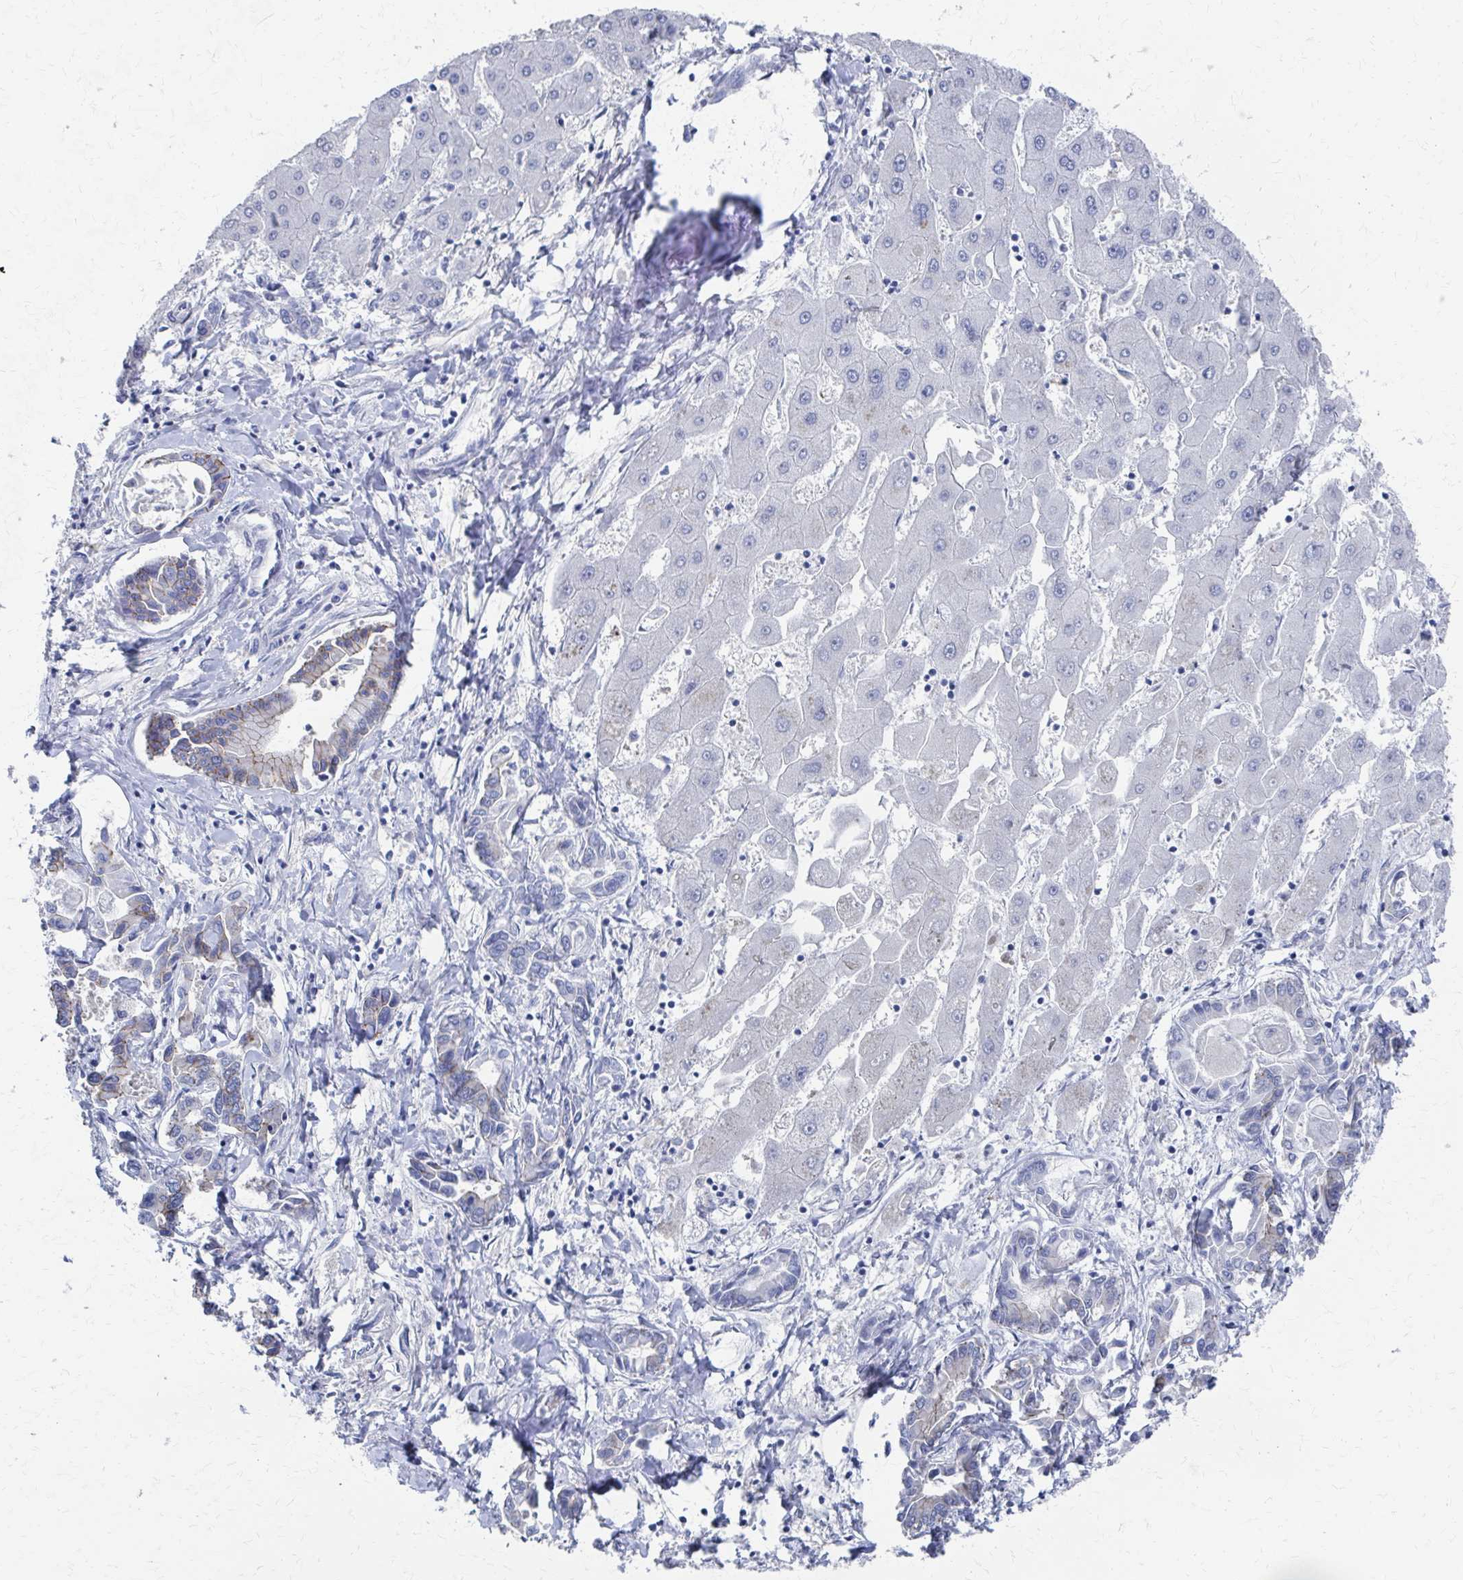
{"staining": {"intensity": "moderate", "quantity": "25%-75%", "location": "cytoplasmic/membranous"}, "tissue": "liver cancer", "cell_type": "Tumor cells", "image_type": "cancer", "snomed": [{"axis": "morphology", "description": "Cholangiocarcinoma"}, {"axis": "topography", "description": "Liver"}], "caption": "Brown immunohistochemical staining in human liver cancer reveals moderate cytoplasmic/membranous staining in approximately 25%-75% of tumor cells. Using DAB (3,3'-diaminobenzidine) (brown) and hematoxylin (blue) stains, captured at high magnification using brightfield microscopy.", "gene": "PLEKHG7", "patient": {"sex": "male", "age": 66}}